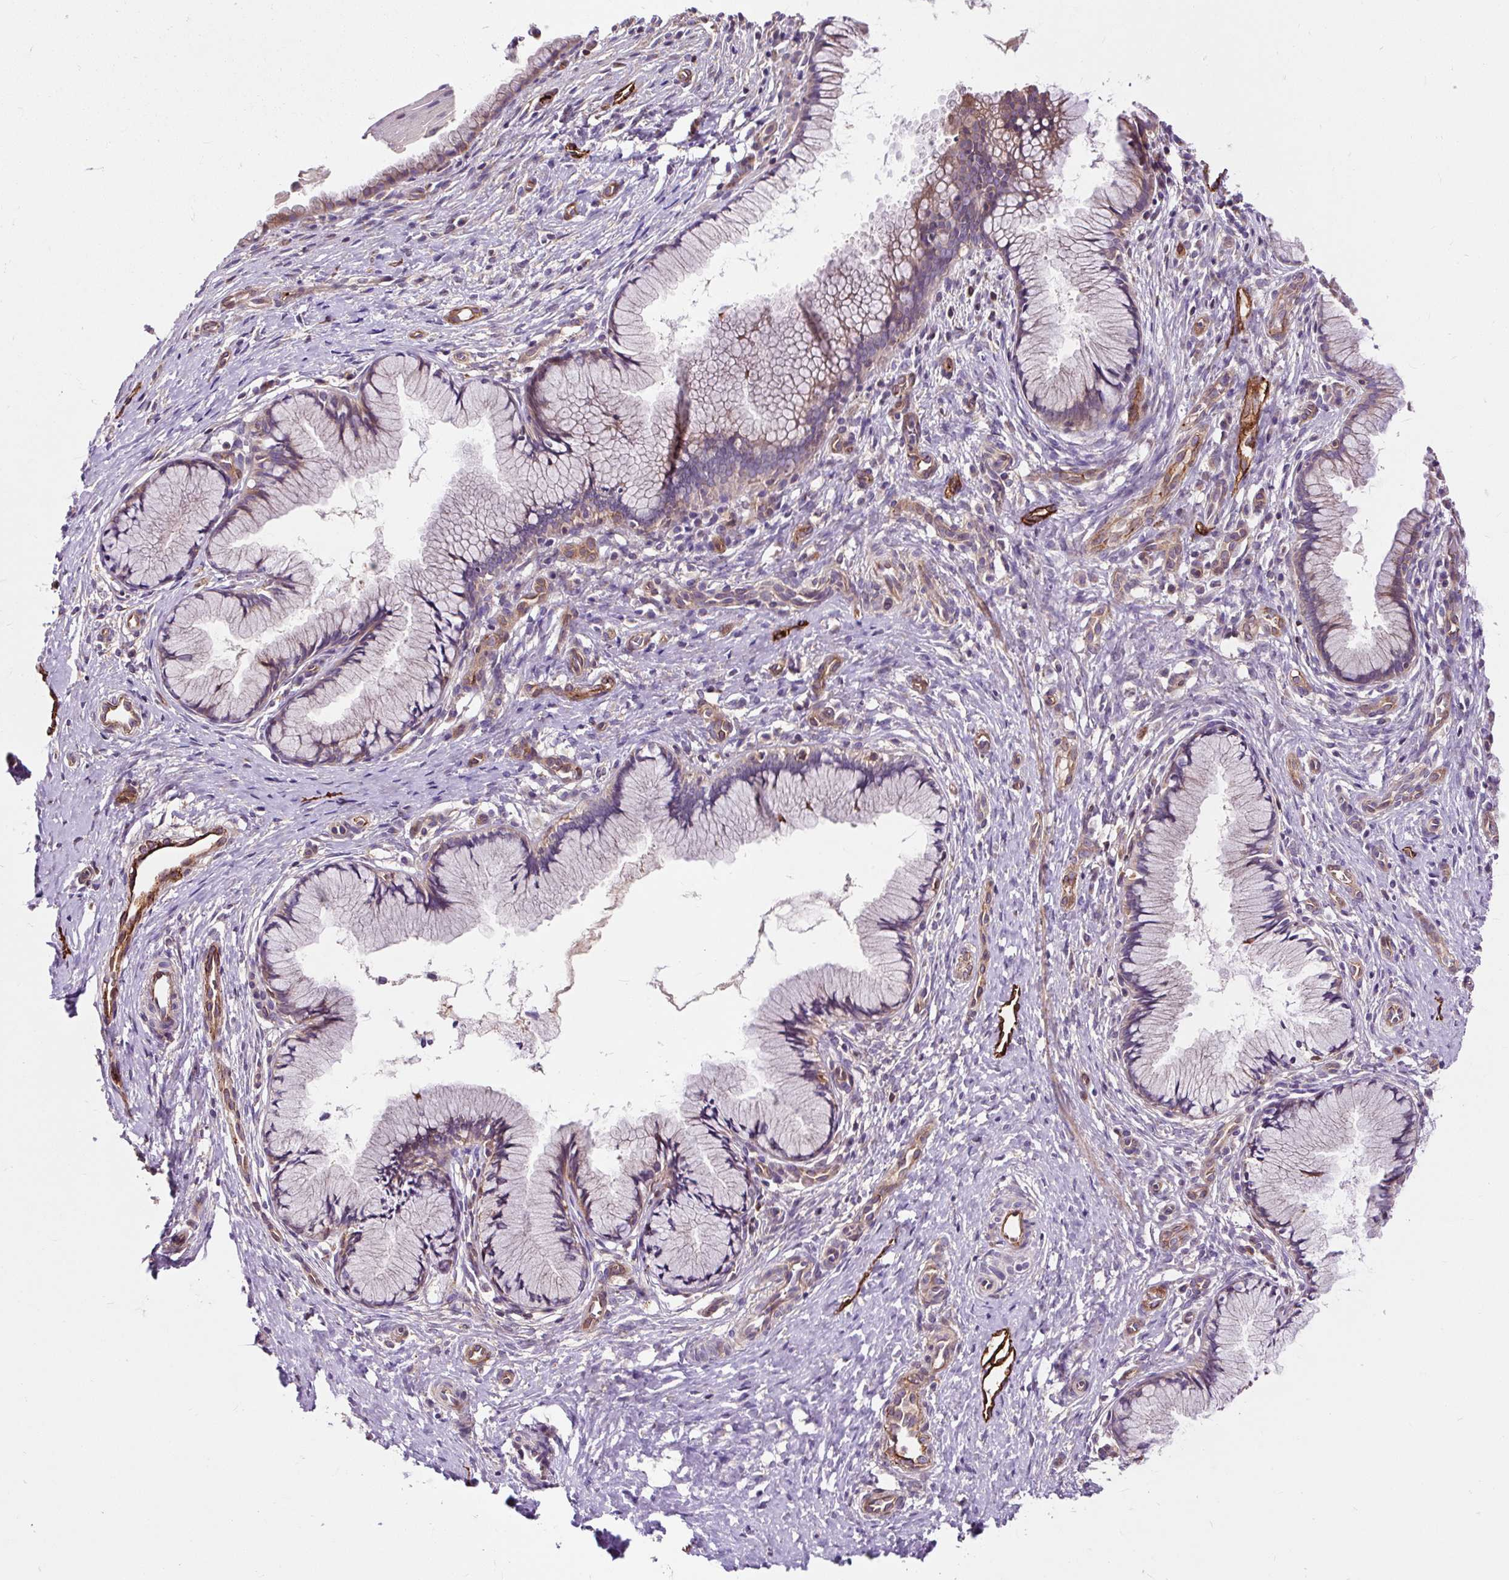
{"staining": {"intensity": "weak", "quantity": "25%-75%", "location": "cytoplasmic/membranous"}, "tissue": "cervix", "cell_type": "Glandular cells", "image_type": "normal", "snomed": [{"axis": "morphology", "description": "Normal tissue, NOS"}, {"axis": "topography", "description": "Cervix"}], "caption": "Unremarkable cervix displays weak cytoplasmic/membranous expression in approximately 25%-75% of glandular cells (DAB IHC, brown staining for protein, blue staining for nuclei)..", "gene": "PCDHGB3", "patient": {"sex": "female", "age": 36}}